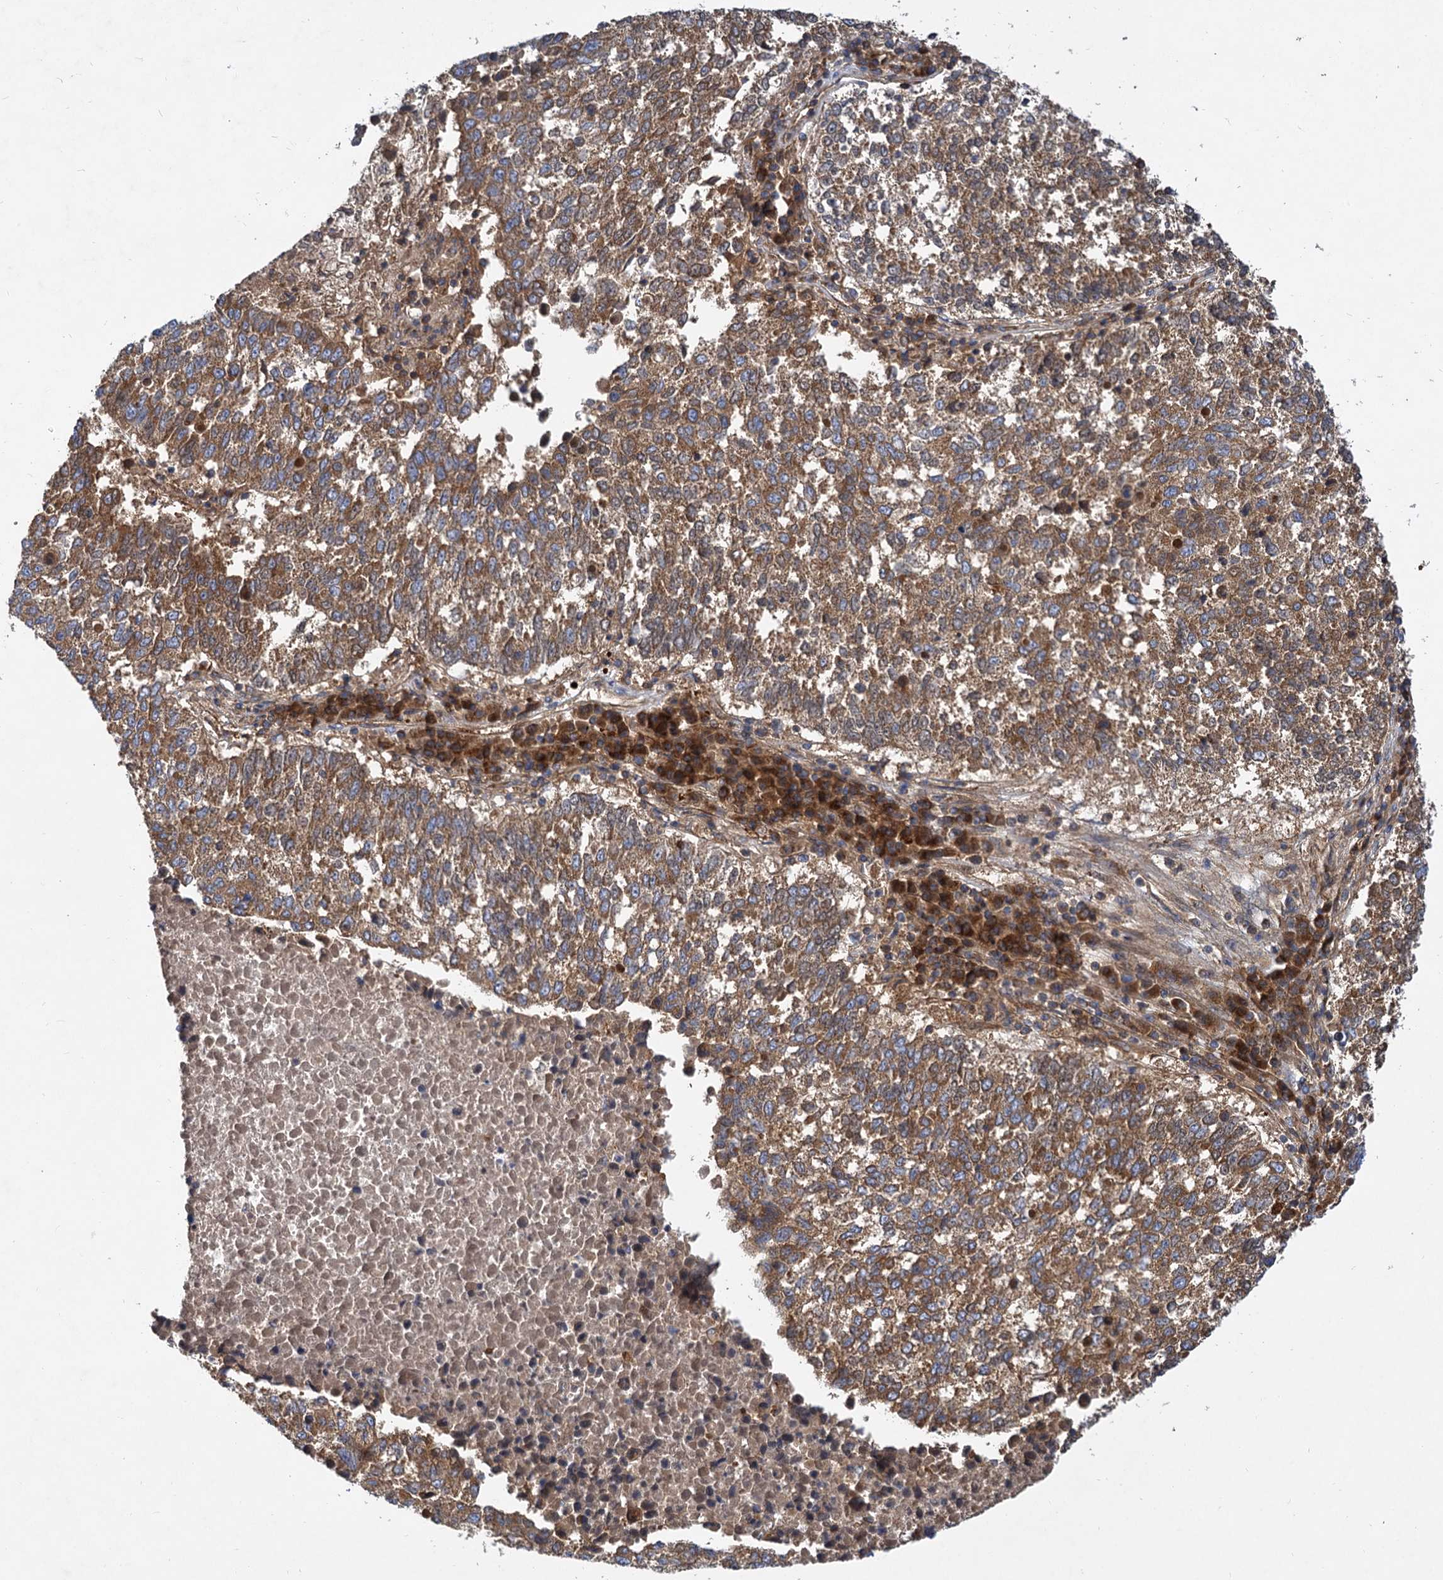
{"staining": {"intensity": "moderate", "quantity": ">75%", "location": "cytoplasmic/membranous"}, "tissue": "lung cancer", "cell_type": "Tumor cells", "image_type": "cancer", "snomed": [{"axis": "morphology", "description": "Squamous cell carcinoma, NOS"}, {"axis": "topography", "description": "Lung"}], "caption": "Protein staining of lung squamous cell carcinoma tissue displays moderate cytoplasmic/membranous positivity in about >75% of tumor cells.", "gene": "ALKBH7", "patient": {"sex": "male", "age": 73}}